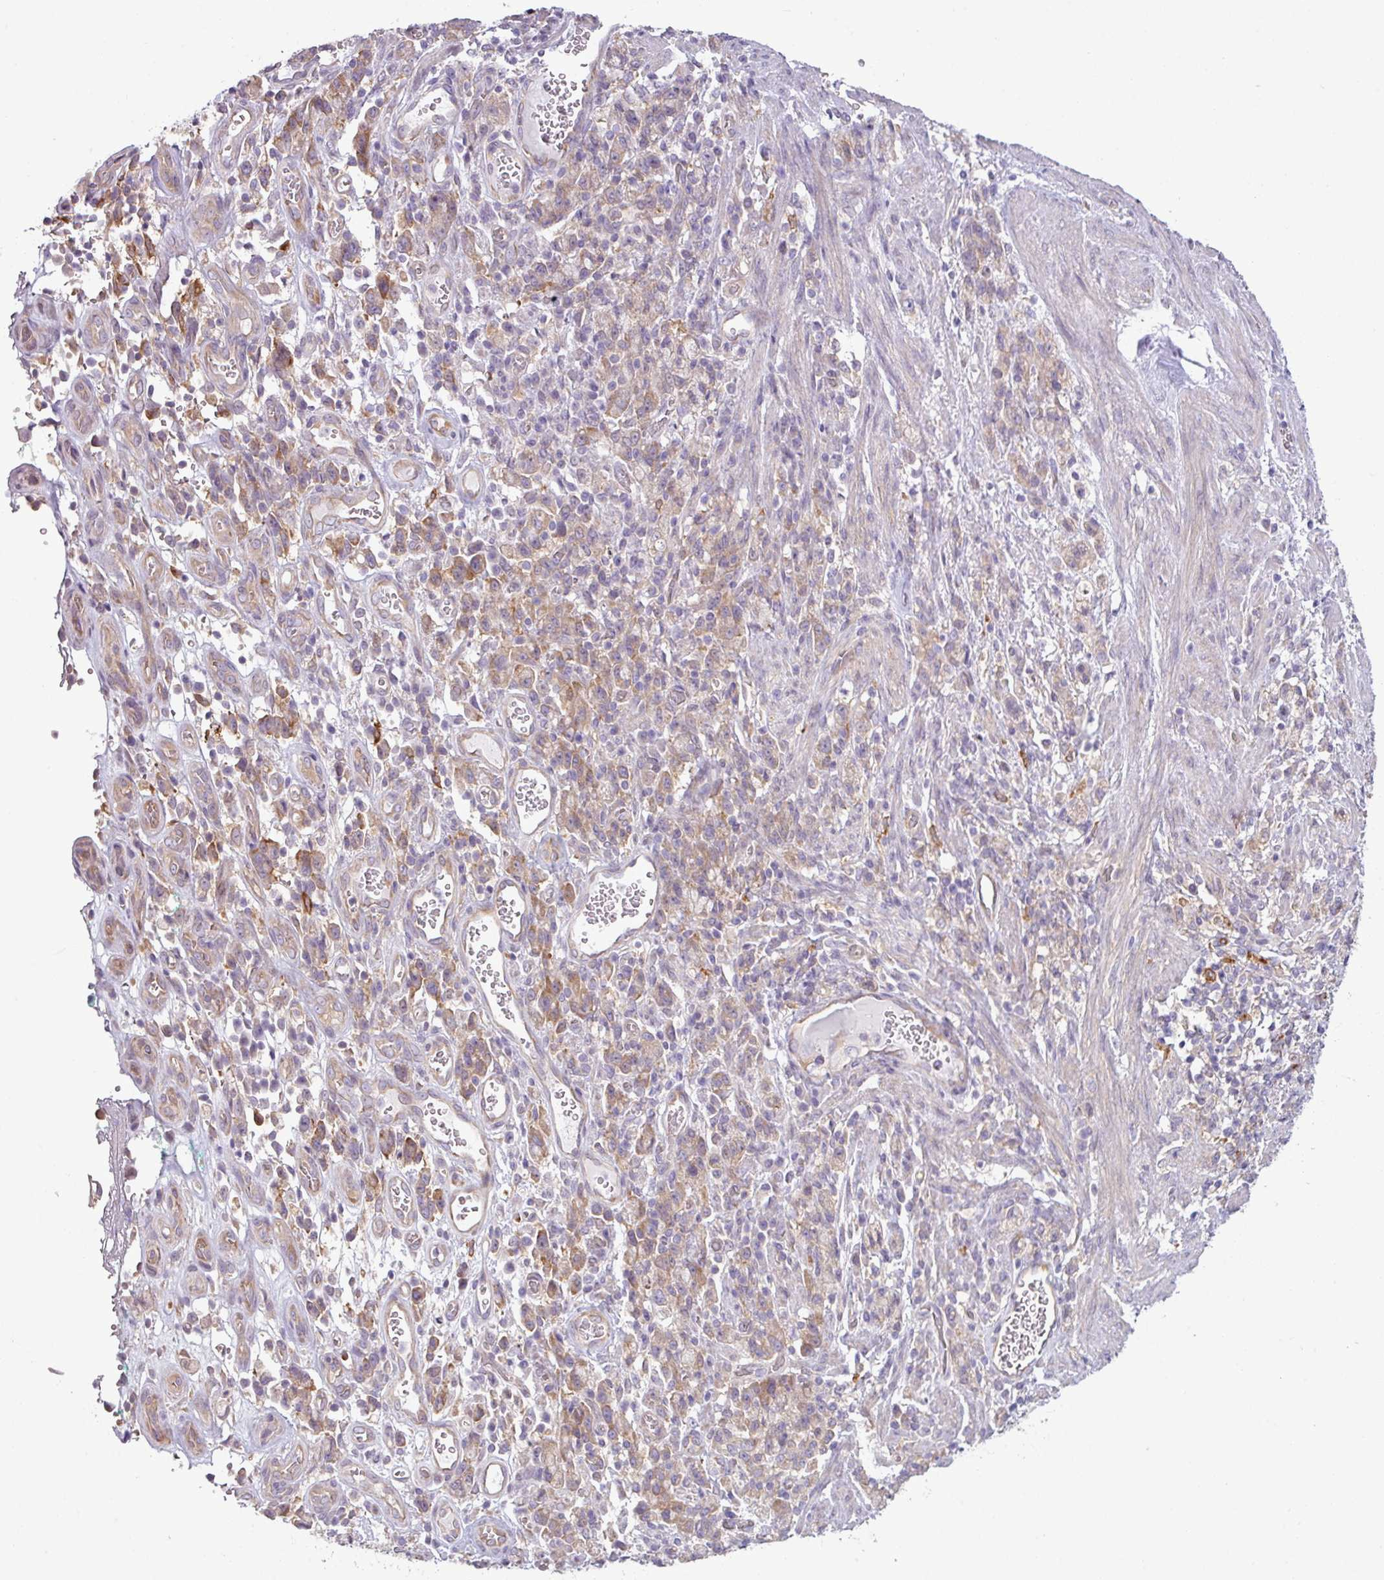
{"staining": {"intensity": "moderate", "quantity": ">75%", "location": "cytoplasmic/membranous"}, "tissue": "stomach cancer", "cell_type": "Tumor cells", "image_type": "cancer", "snomed": [{"axis": "morphology", "description": "Adenocarcinoma, NOS"}, {"axis": "topography", "description": "Stomach"}], "caption": "Immunohistochemical staining of human stomach cancer shows medium levels of moderate cytoplasmic/membranous protein staining in approximately >75% of tumor cells.", "gene": "CAMK2B", "patient": {"sex": "male", "age": 77}}